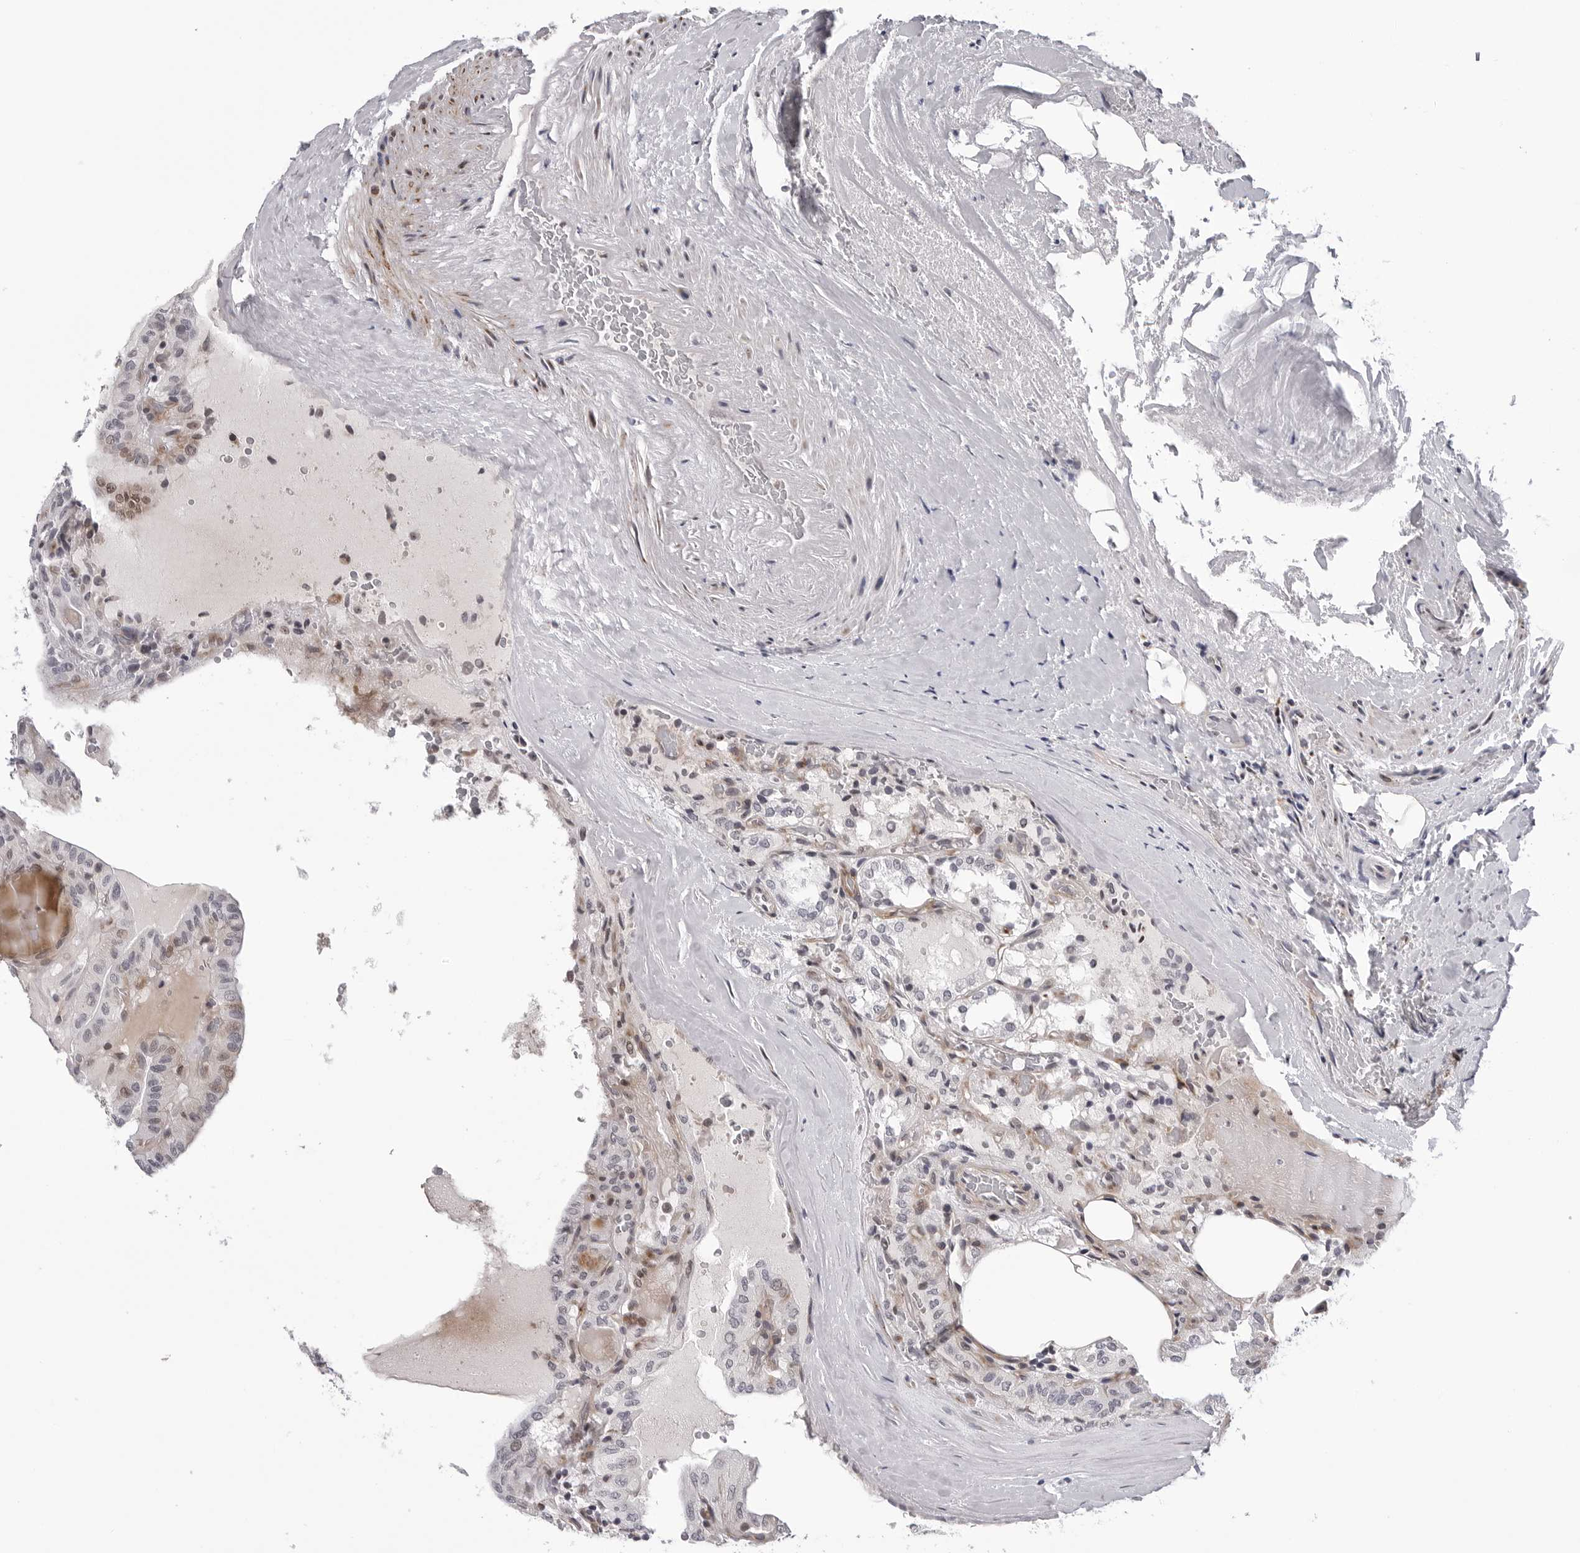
{"staining": {"intensity": "weak", "quantity": "<25%", "location": "cytoplasmic/membranous"}, "tissue": "thyroid cancer", "cell_type": "Tumor cells", "image_type": "cancer", "snomed": [{"axis": "morphology", "description": "Papillary adenocarcinoma, NOS"}, {"axis": "topography", "description": "Thyroid gland"}], "caption": "Immunohistochemistry (IHC) micrograph of thyroid cancer (papillary adenocarcinoma) stained for a protein (brown), which reveals no staining in tumor cells.", "gene": "CDK20", "patient": {"sex": "male", "age": 77}}